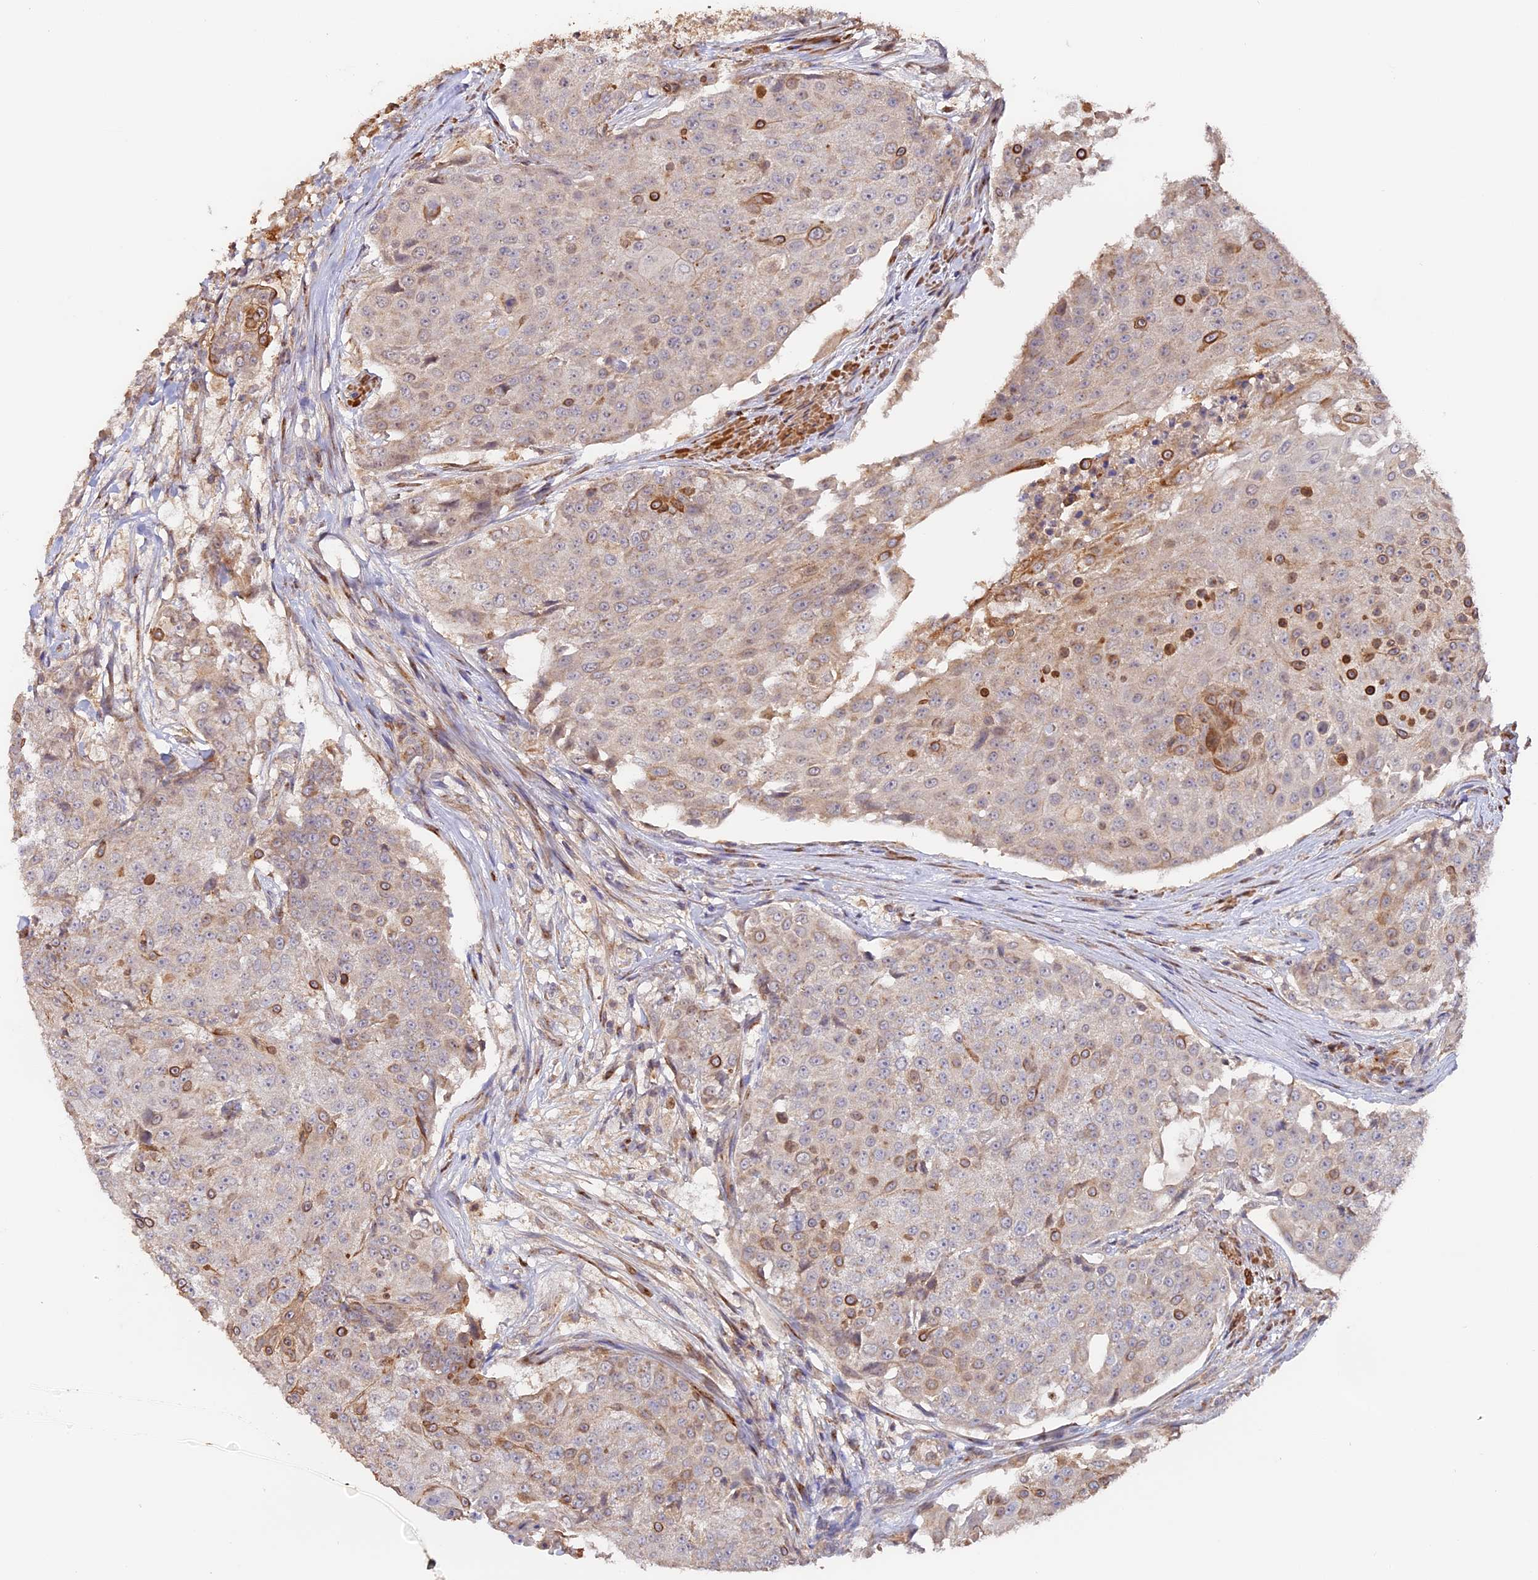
{"staining": {"intensity": "weak", "quantity": "<25%", "location": "cytoplasmic/membranous"}, "tissue": "urothelial cancer", "cell_type": "Tumor cells", "image_type": "cancer", "snomed": [{"axis": "morphology", "description": "Urothelial carcinoma, High grade"}, {"axis": "topography", "description": "Urinary bladder"}], "caption": "DAB (3,3'-diaminobenzidine) immunohistochemical staining of high-grade urothelial carcinoma shows no significant positivity in tumor cells. (Stains: DAB IHC with hematoxylin counter stain, Microscopy: brightfield microscopy at high magnification).", "gene": "TANGO6", "patient": {"sex": "female", "age": 63}}